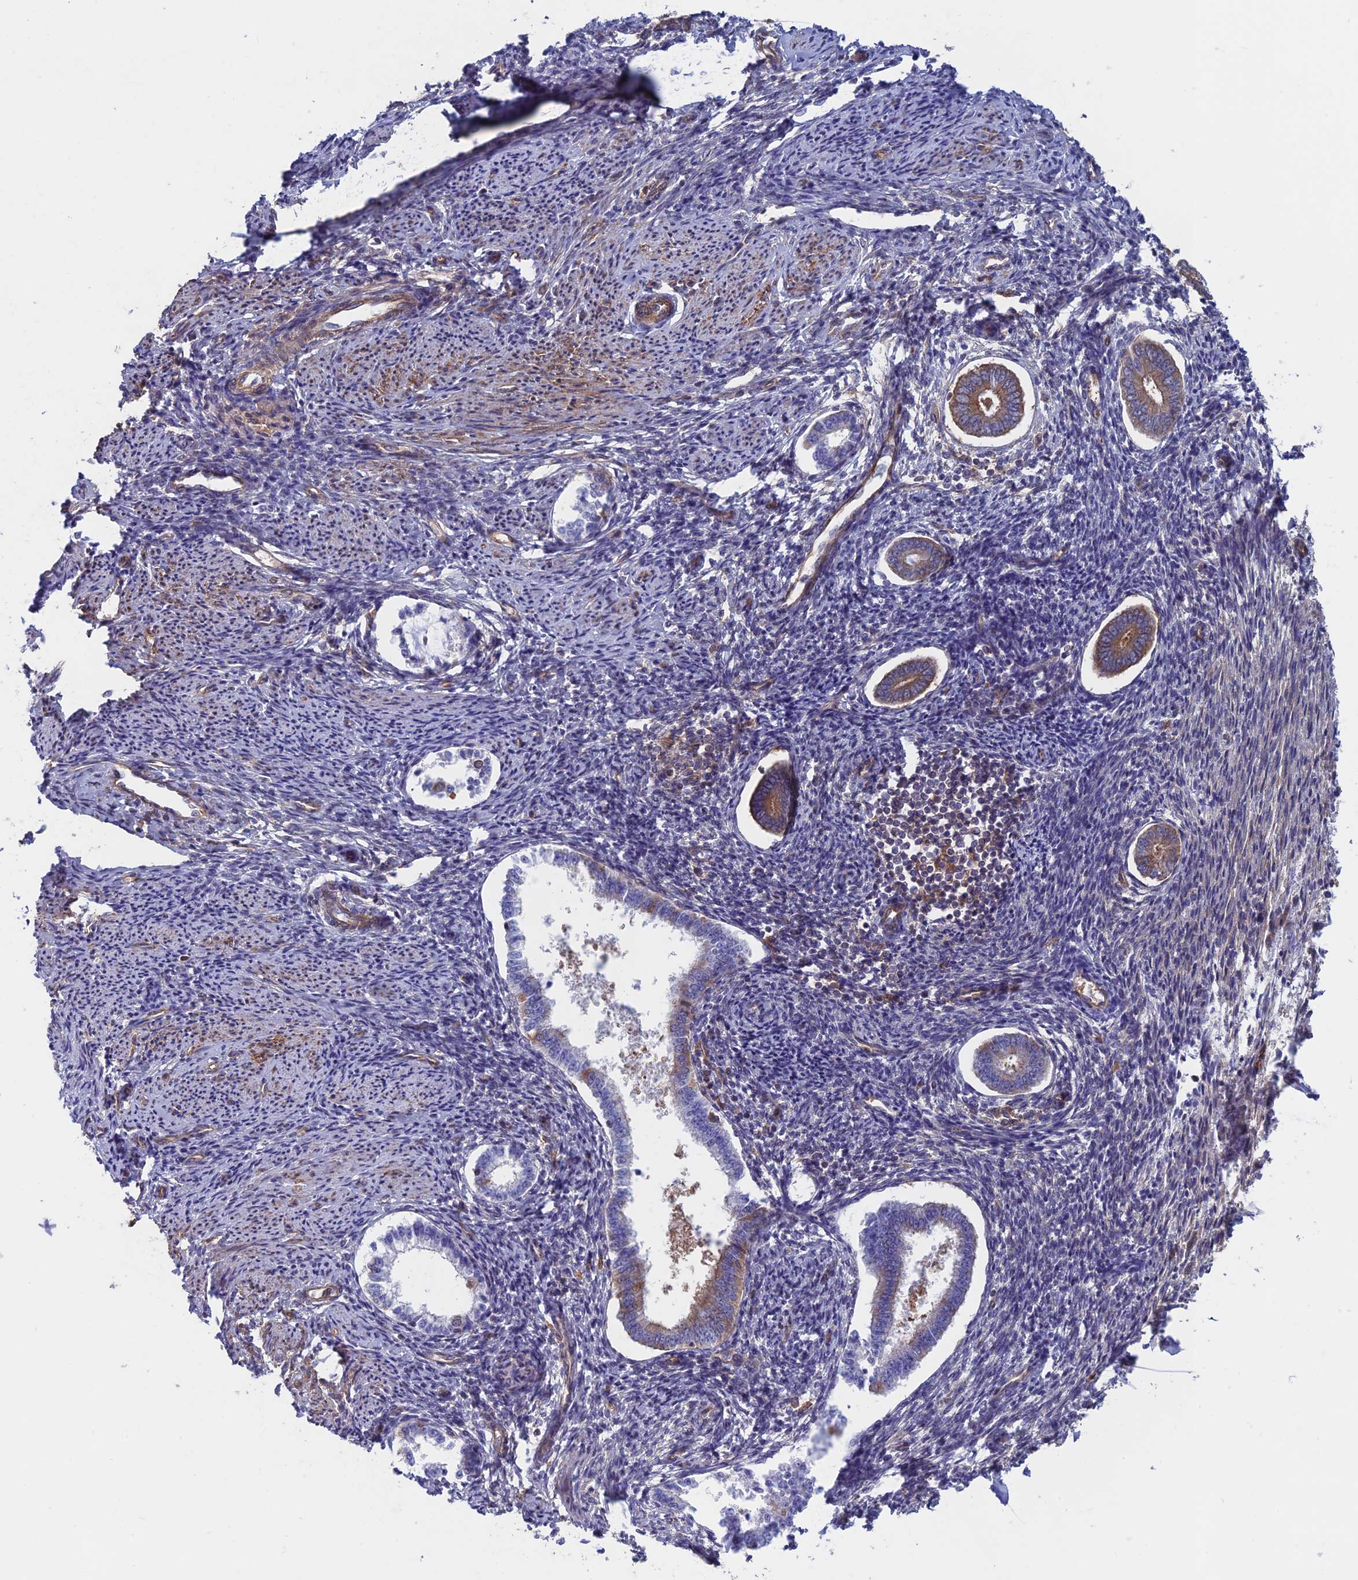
{"staining": {"intensity": "weak", "quantity": "<25%", "location": "cytoplasmic/membranous"}, "tissue": "endometrium", "cell_type": "Cells in endometrial stroma", "image_type": "normal", "snomed": [{"axis": "morphology", "description": "Normal tissue, NOS"}, {"axis": "topography", "description": "Endometrium"}], "caption": "DAB immunohistochemical staining of benign endometrium shows no significant positivity in cells in endometrial stroma. Brightfield microscopy of IHC stained with DAB (3,3'-diaminobenzidine) (brown) and hematoxylin (blue), captured at high magnification.", "gene": "DNM1L", "patient": {"sex": "female", "age": 56}}